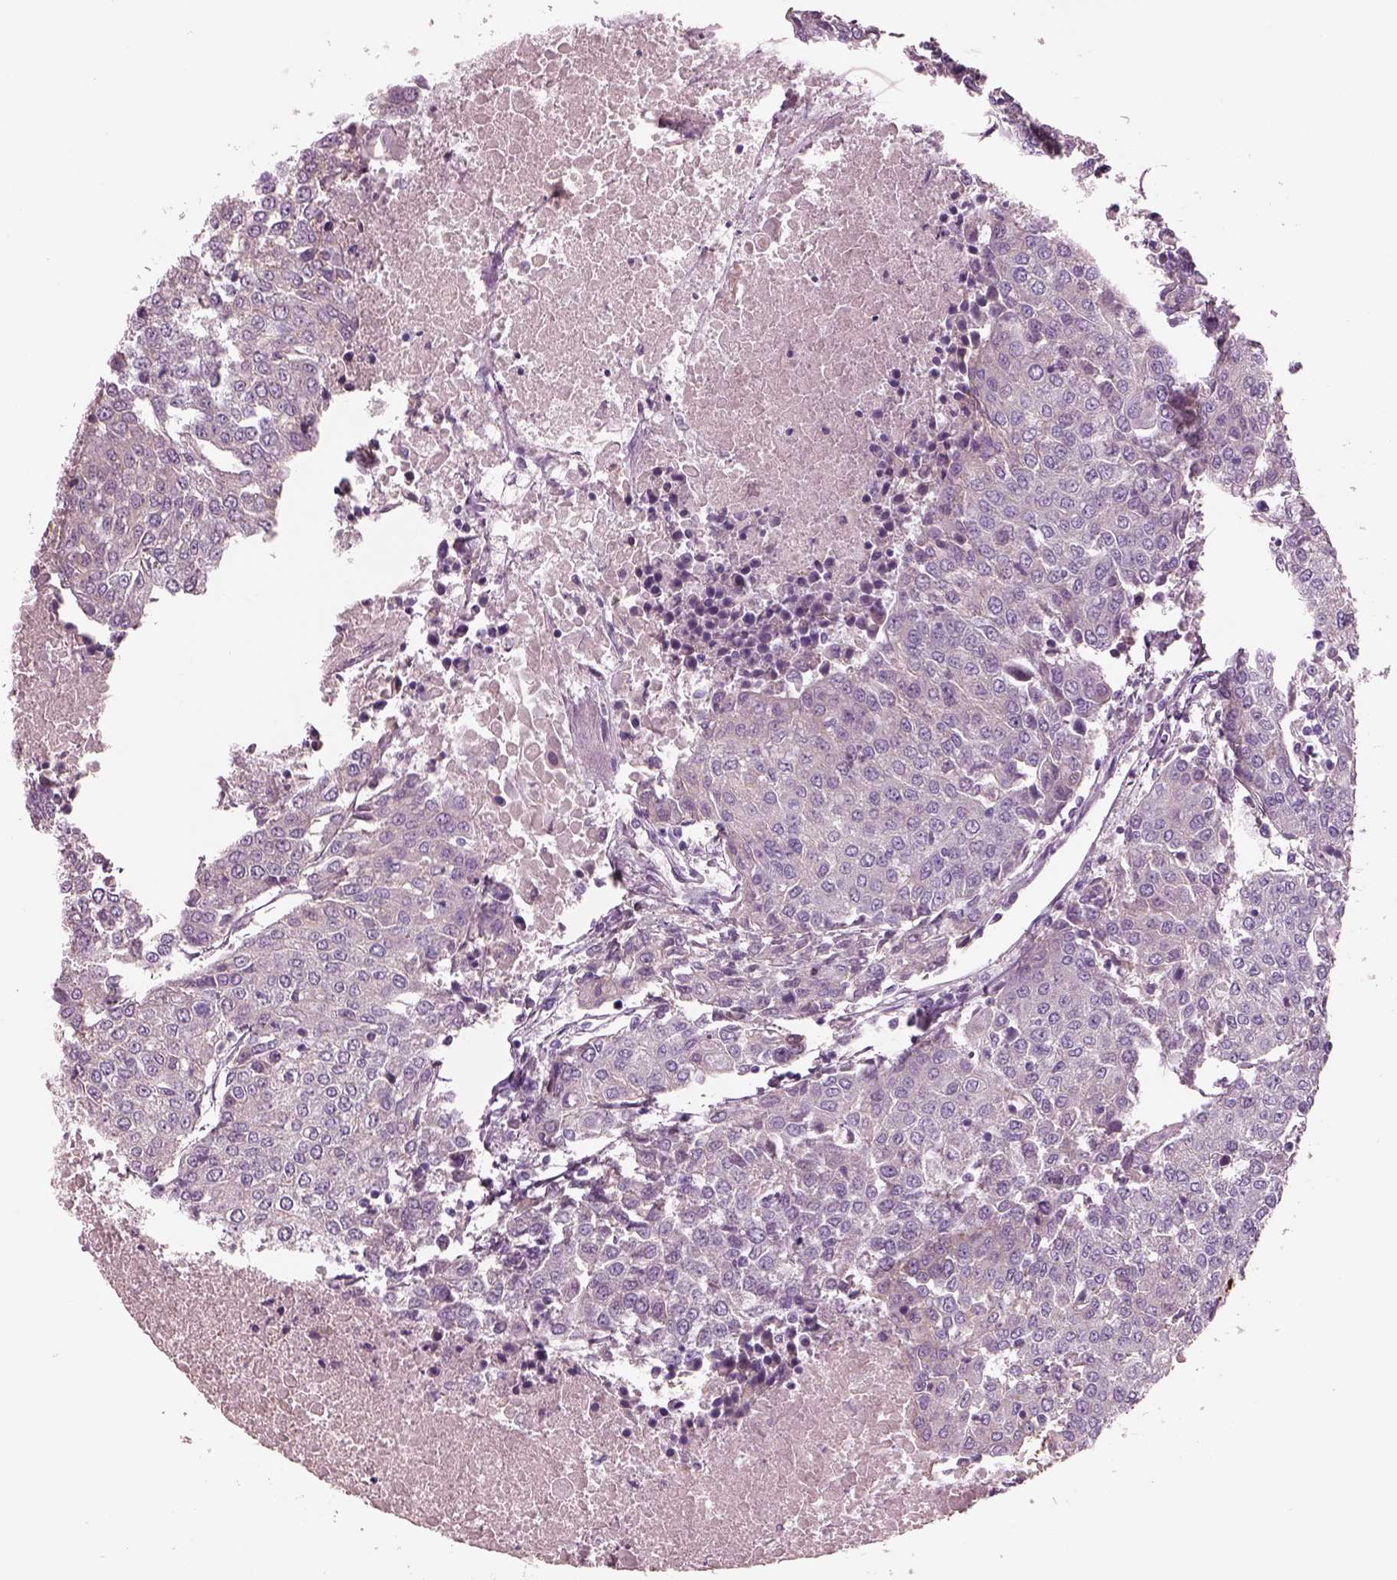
{"staining": {"intensity": "negative", "quantity": "none", "location": "none"}, "tissue": "urothelial cancer", "cell_type": "Tumor cells", "image_type": "cancer", "snomed": [{"axis": "morphology", "description": "Urothelial carcinoma, High grade"}, {"axis": "topography", "description": "Urinary bladder"}], "caption": "This is an immunohistochemistry image of human high-grade urothelial carcinoma. There is no staining in tumor cells.", "gene": "IGLL1", "patient": {"sex": "female", "age": 85}}